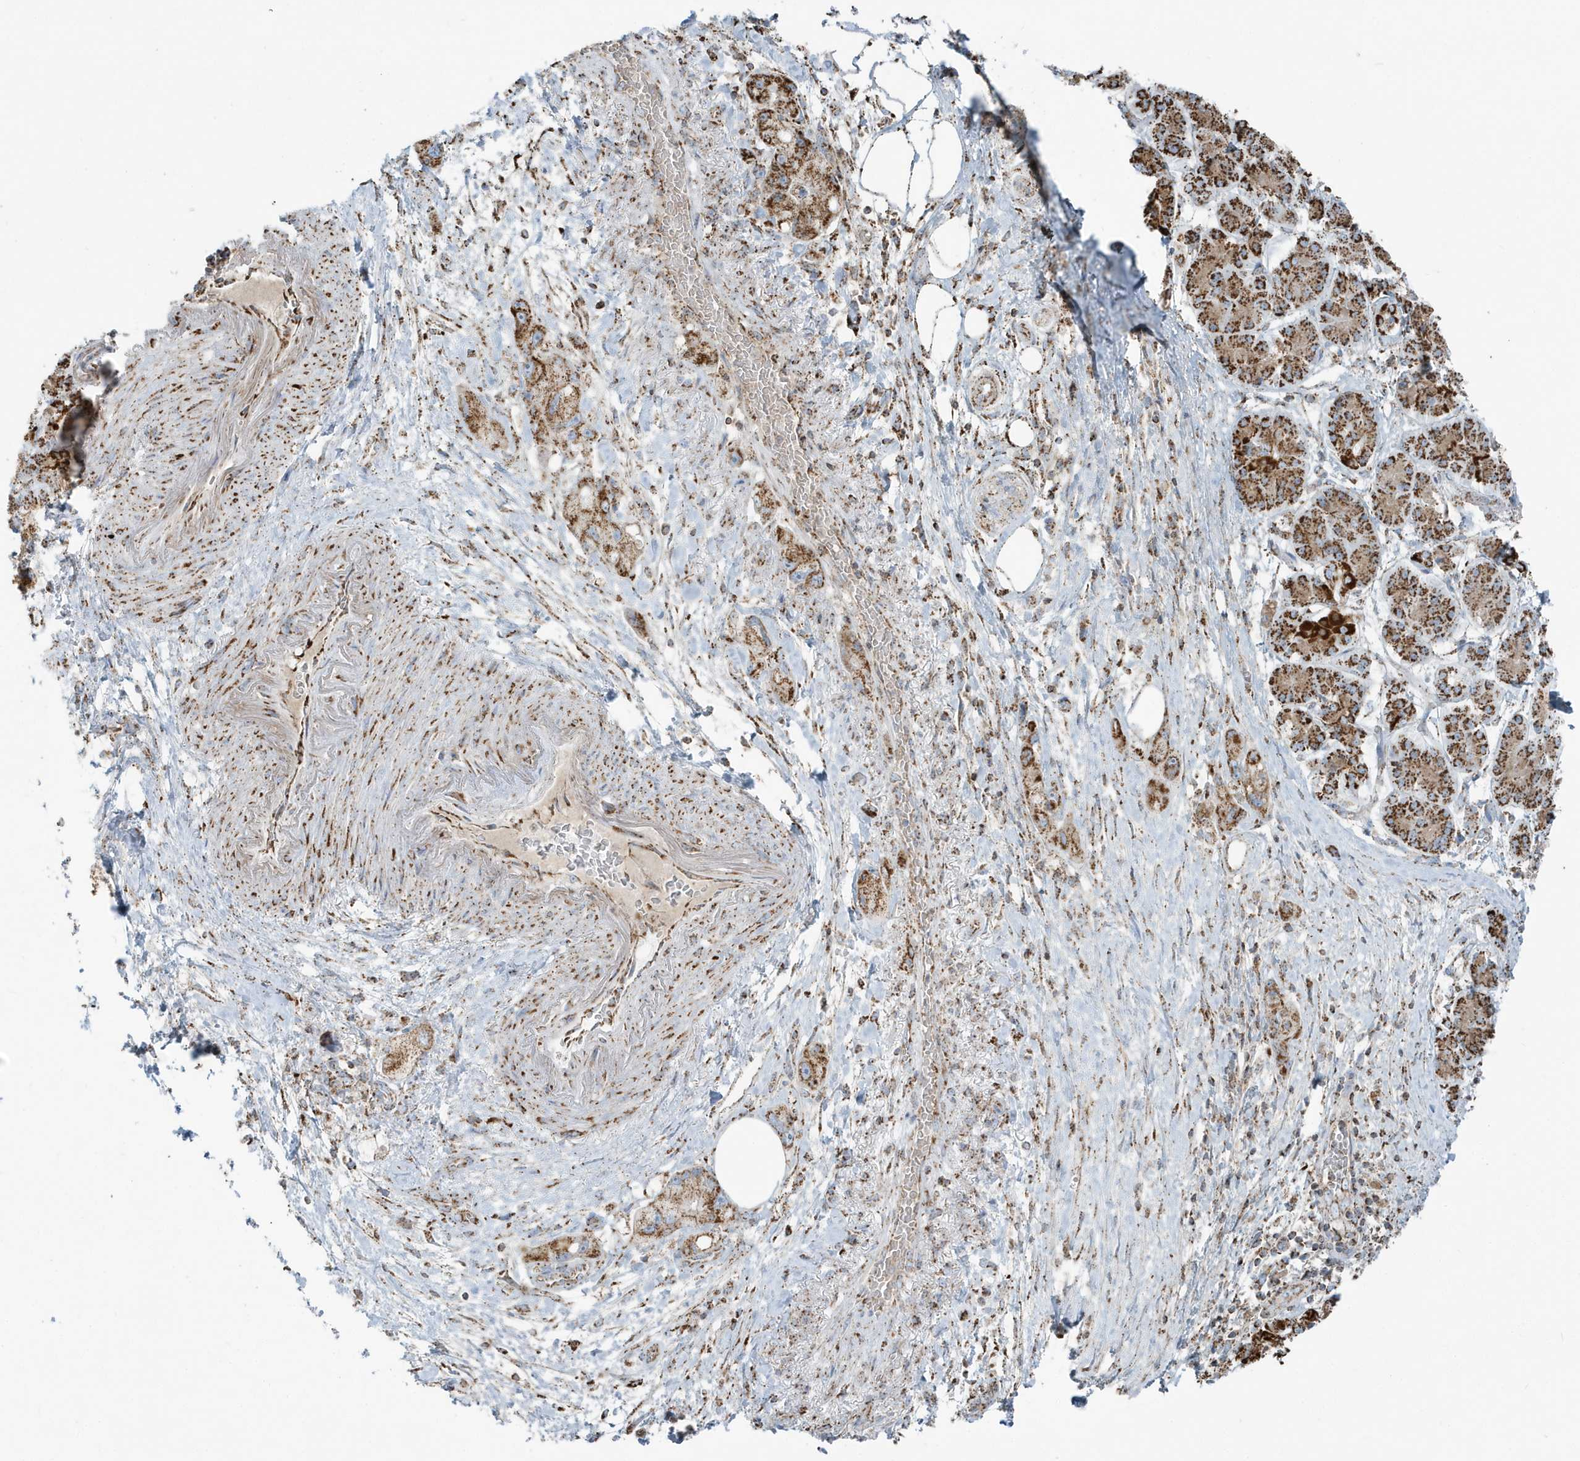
{"staining": {"intensity": "strong", "quantity": ">75%", "location": "cytoplasmic/membranous"}, "tissue": "pancreatic cancer", "cell_type": "Tumor cells", "image_type": "cancer", "snomed": [{"axis": "morphology", "description": "Normal tissue, NOS"}, {"axis": "morphology", "description": "Adenocarcinoma, NOS"}, {"axis": "topography", "description": "Pancreas"}], "caption": "Protein positivity by immunohistochemistry reveals strong cytoplasmic/membranous positivity in about >75% of tumor cells in pancreatic adenocarcinoma.", "gene": "RAB11FIP3", "patient": {"sex": "female", "age": 68}}